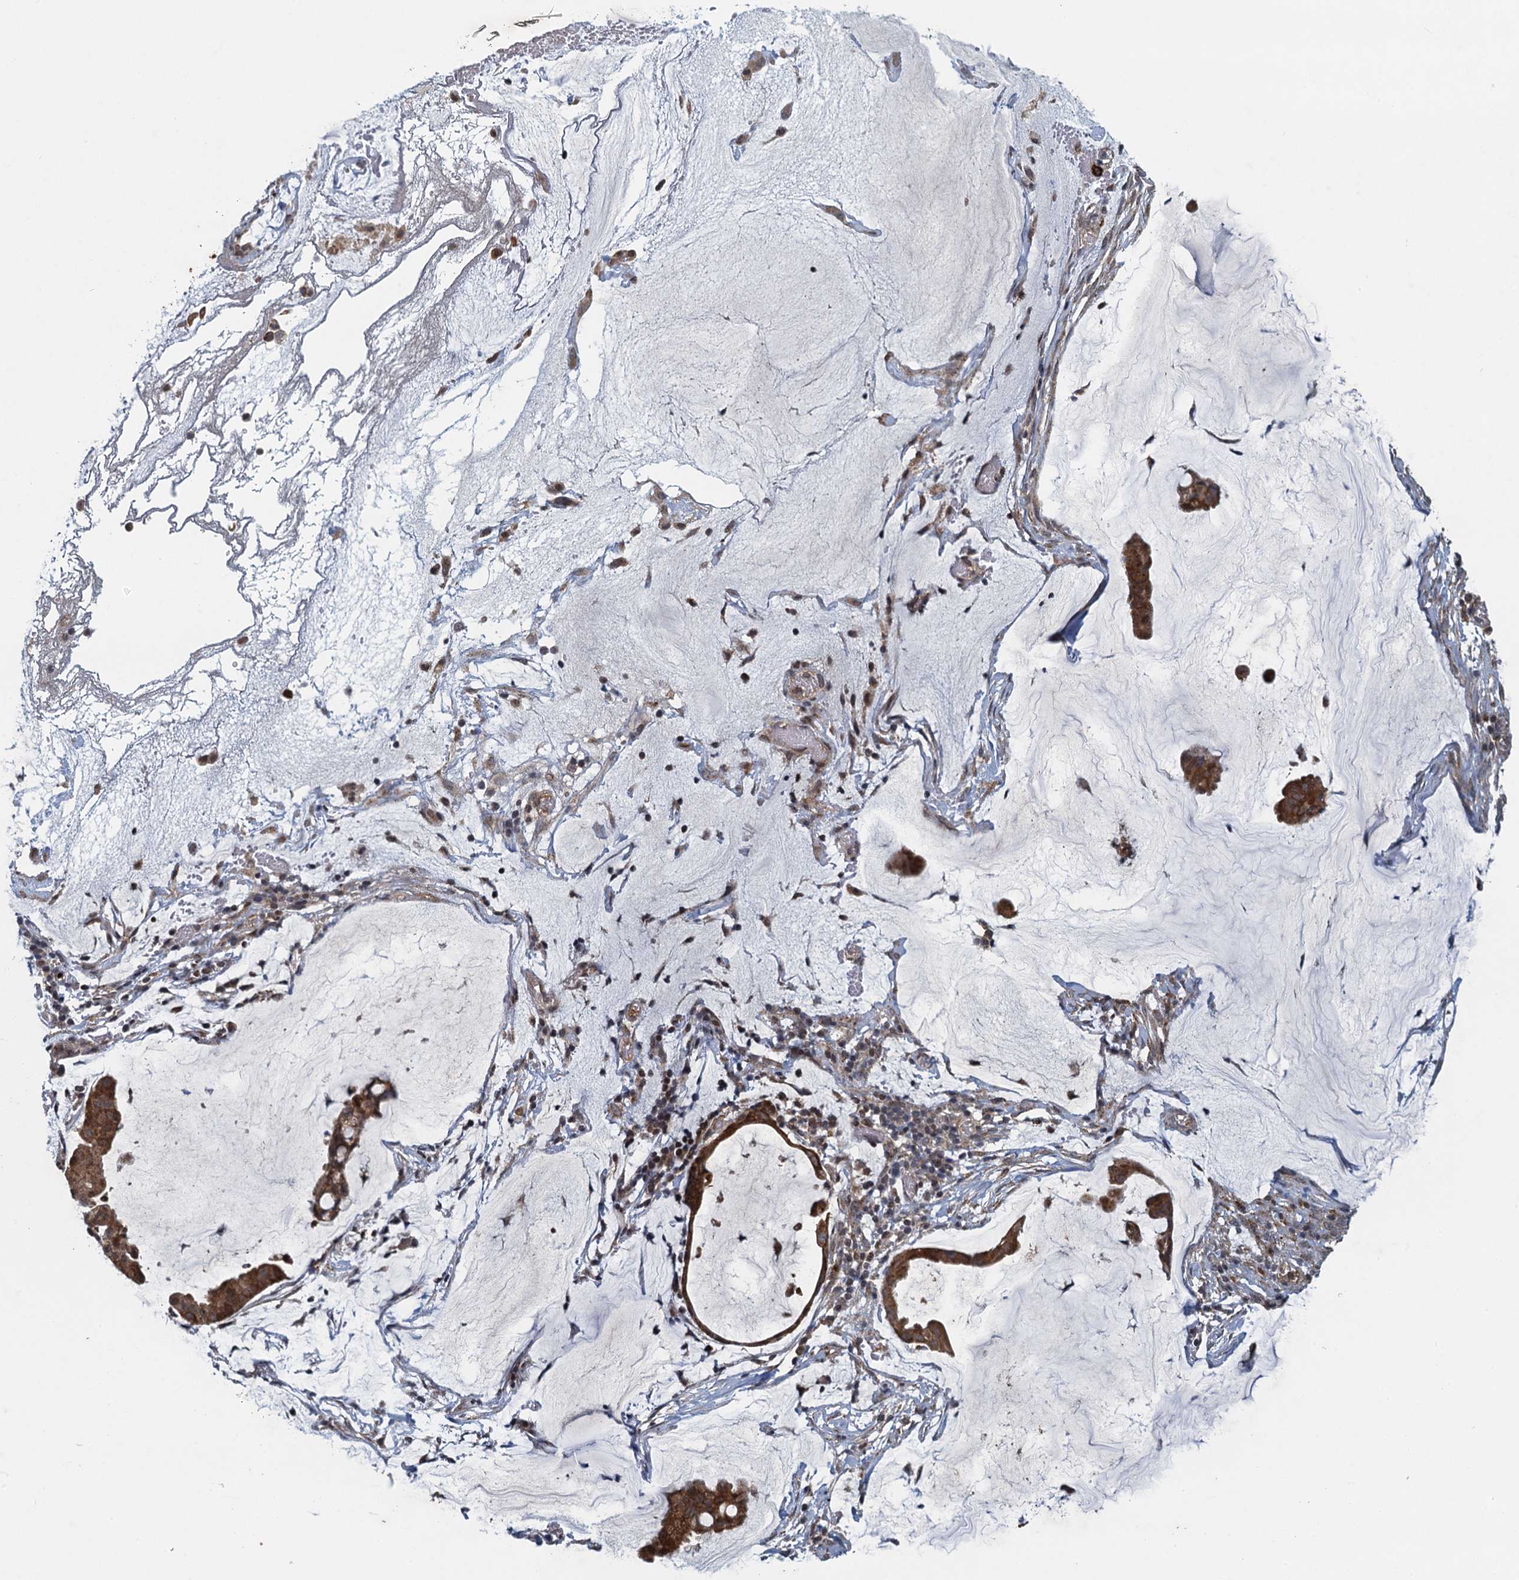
{"staining": {"intensity": "strong", "quantity": ">75%", "location": "cytoplasmic/membranous"}, "tissue": "ovarian cancer", "cell_type": "Tumor cells", "image_type": "cancer", "snomed": [{"axis": "morphology", "description": "Cystadenocarcinoma, mucinous, NOS"}, {"axis": "topography", "description": "Ovary"}], "caption": "Mucinous cystadenocarcinoma (ovarian) stained with IHC demonstrates strong cytoplasmic/membranous expression in approximately >75% of tumor cells. The staining was performed using DAB (3,3'-diaminobenzidine), with brown indicating positive protein expression. Nuclei are stained blue with hematoxylin.", "gene": "NLRP10", "patient": {"sex": "female", "age": 73}}